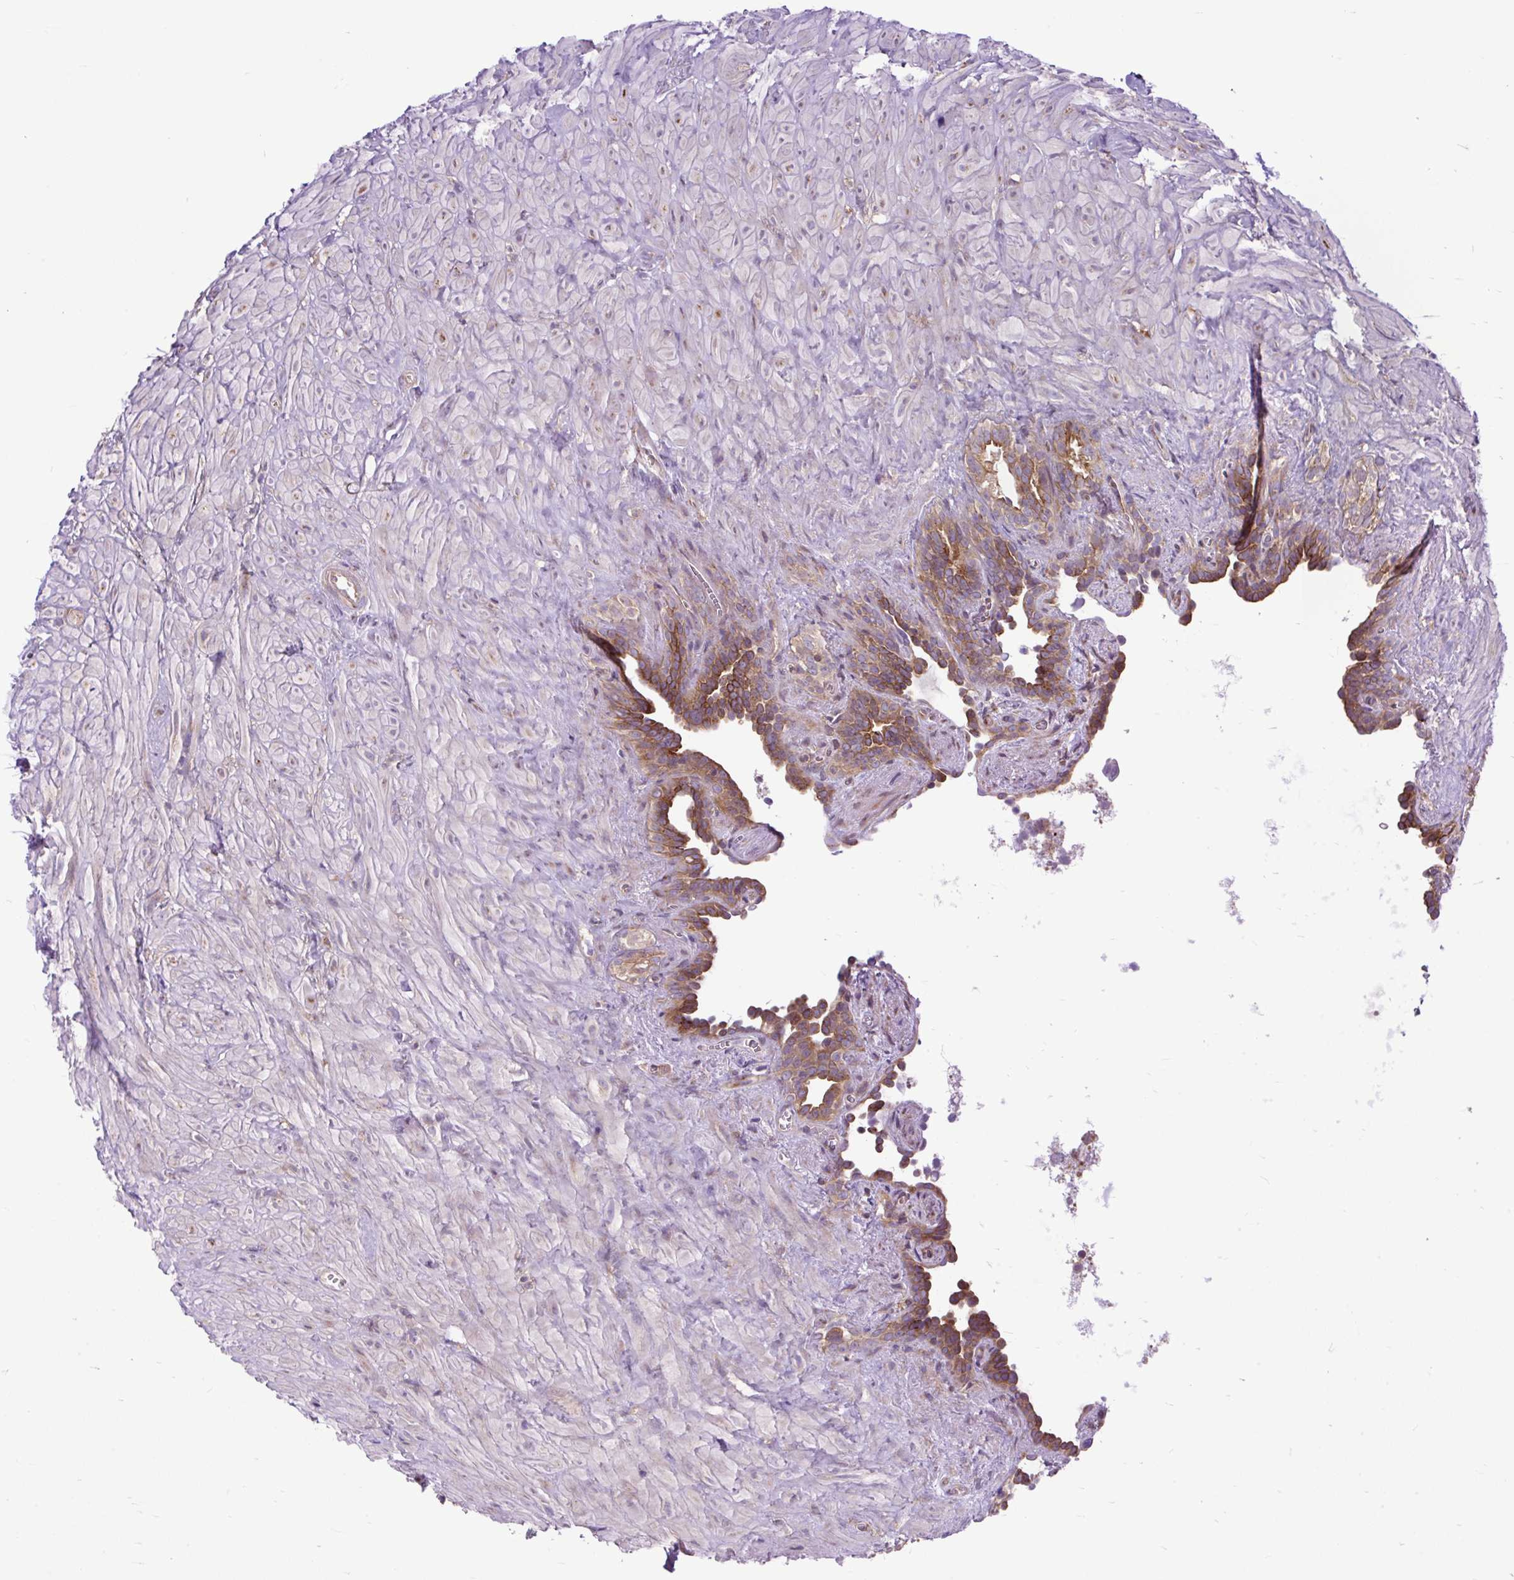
{"staining": {"intensity": "moderate", "quantity": "25%-75%", "location": "cytoplasmic/membranous"}, "tissue": "seminal vesicle", "cell_type": "Glandular cells", "image_type": "normal", "snomed": [{"axis": "morphology", "description": "Normal tissue, NOS"}, {"axis": "topography", "description": "Seminal veicle"}], "caption": "A medium amount of moderate cytoplasmic/membranous staining is appreciated in about 25%-75% of glandular cells in unremarkable seminal vesicle. (Brightfield microscopy of DAB IHC at high magnification).", "gene": "TRIM17", "patient": {"sex": "male", "age": 76}}